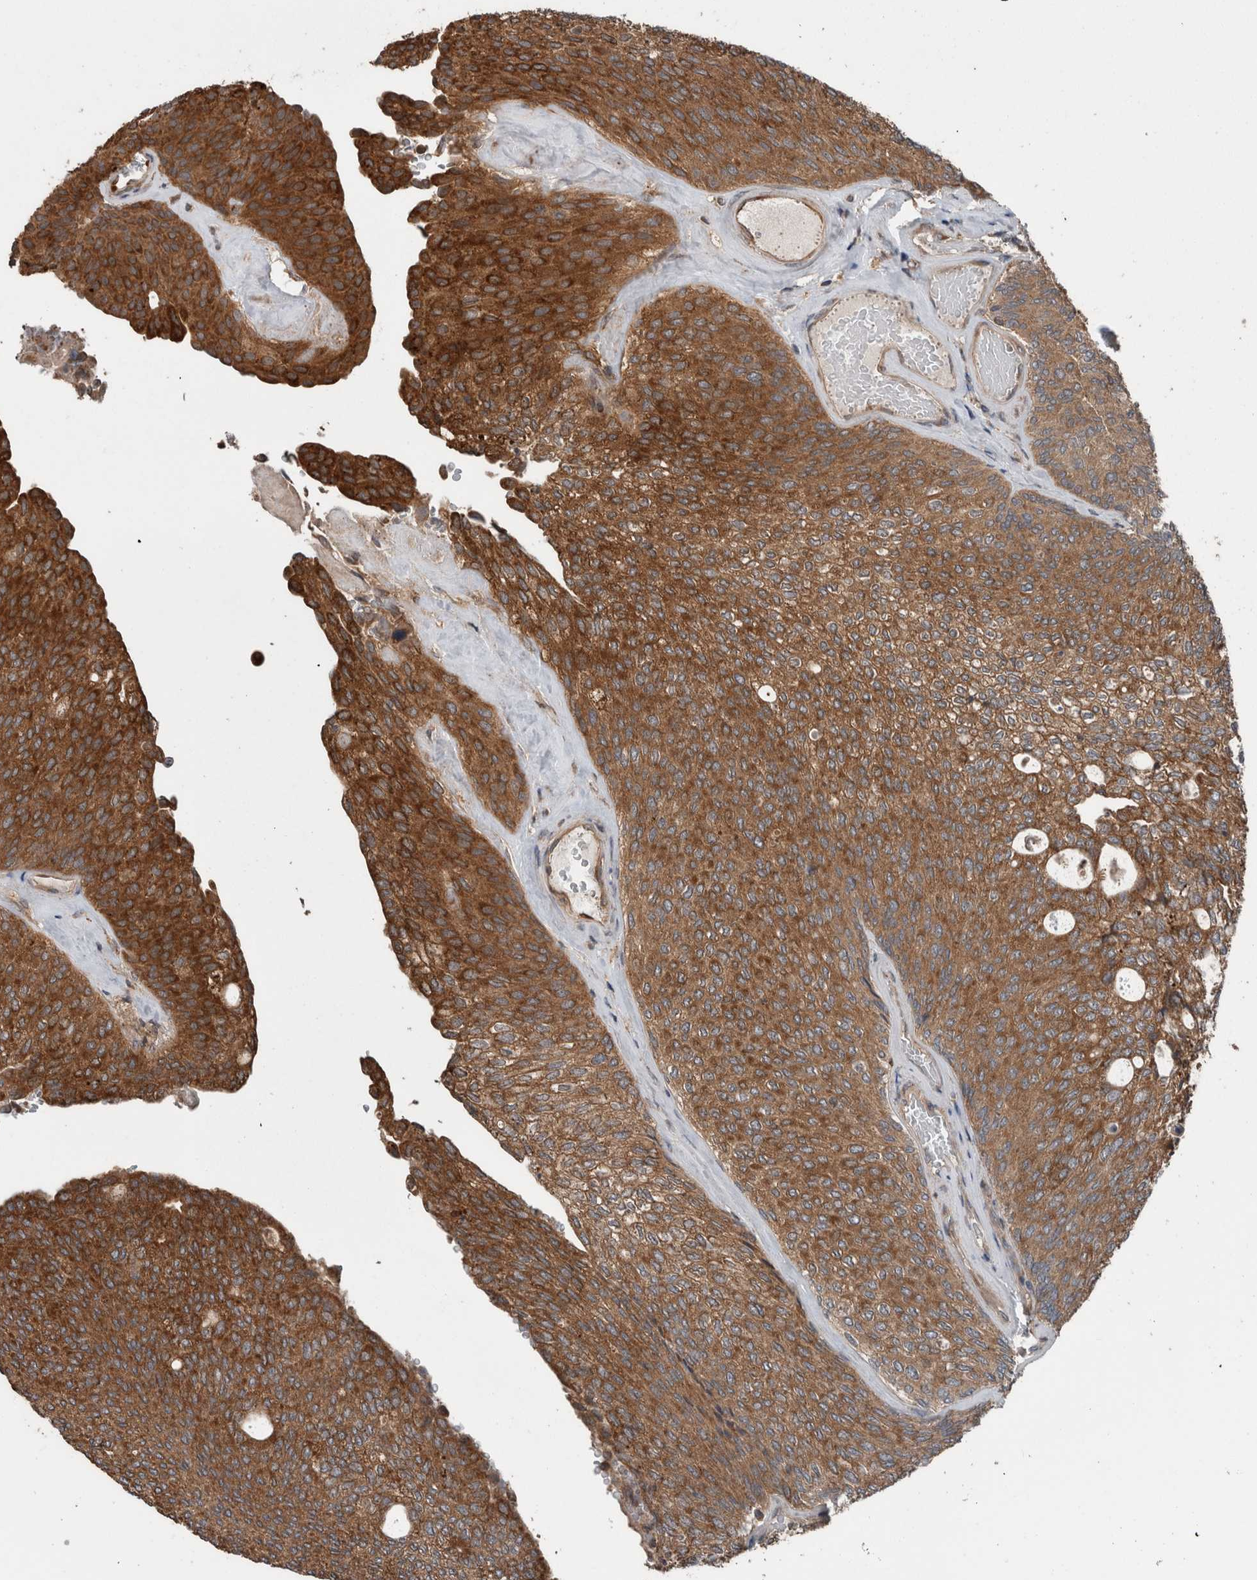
{"staining": {"intensity": "moderate", "quantity": ">75%", "location": "cytoplasmic/membranous"}, "tissue": "urothelial cancer", "cell_type": "Tumor cells", "image_type": "cancer", "snomed": [{"axis": "morphology", "description": "Urothelial carcinoma, Low grade"}, {"axis": "topography", "description": "Urinary bladder"}], "caption": "This image shows urothelial cancer stained with IHC to label a protein in brown. The cytoplasmic/membranous of tumor cells show moderate positivity for the protein. Nuclei are counter-stained blue.", "gene": "RIOK3", "patient": {"sex": "female", "age": 79}}